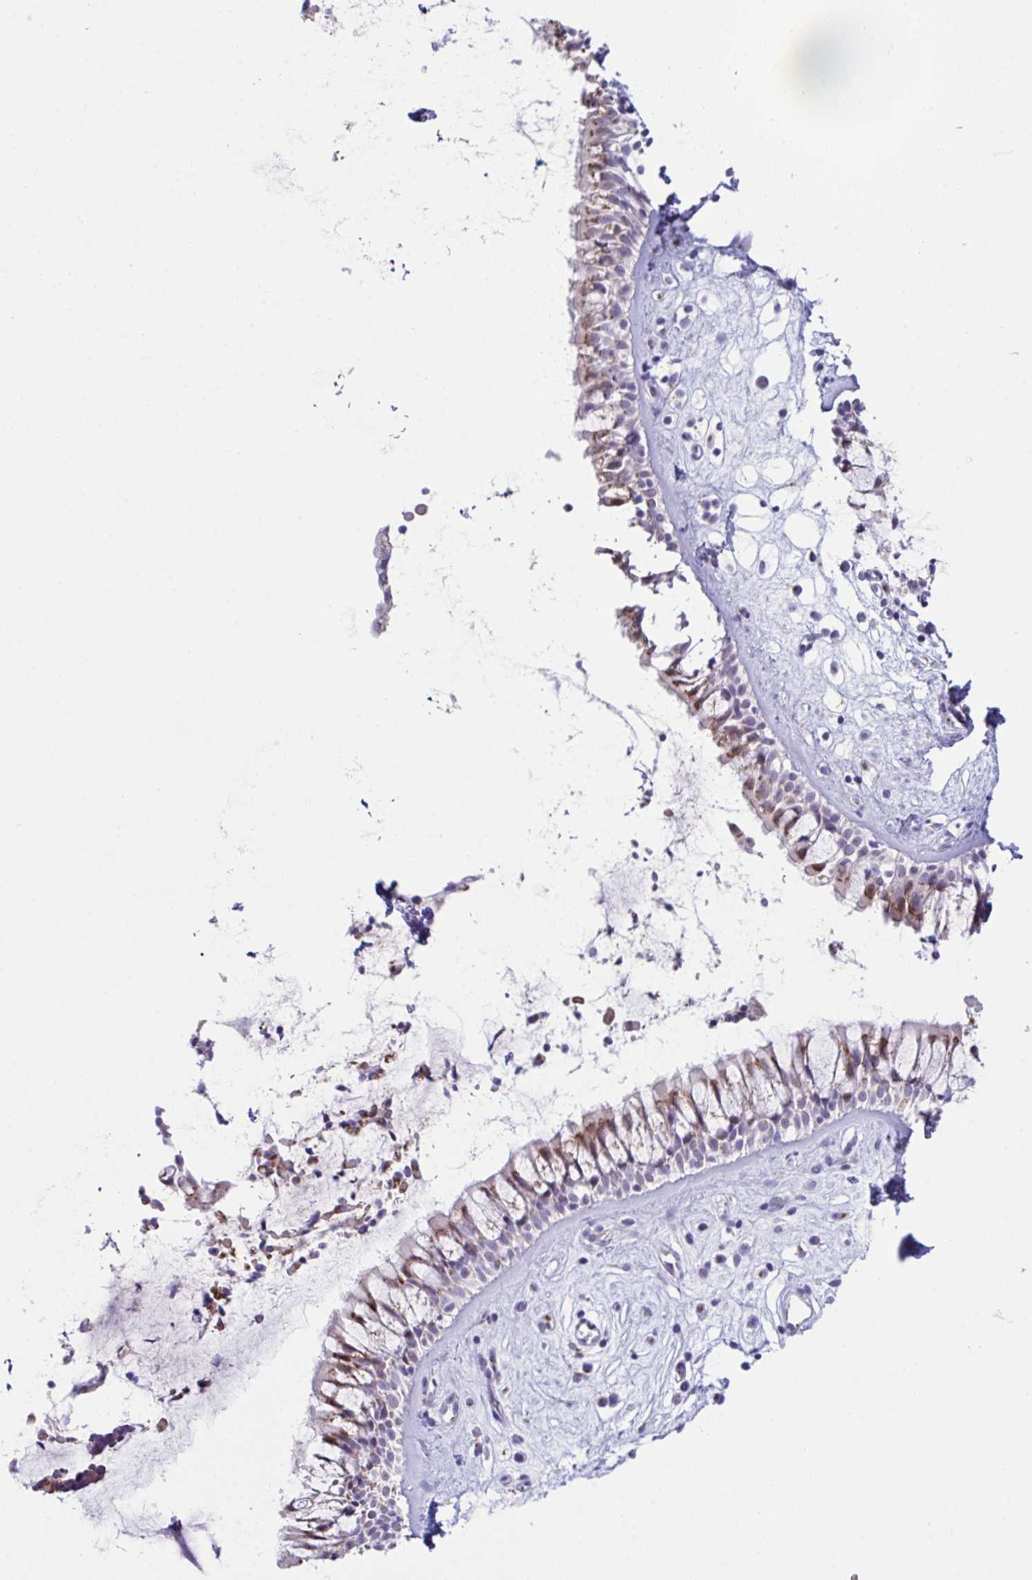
{"staining": {"intensity": "moderate", "quantity": "25%-75%", "location": "cytoplasmic/membranous"}, "tissue": "nasopharynx", "cell_type": "Respiratory epithelial cells", "image_type": "normal", "snomed": [{"axis": "morphology", "description": "Normal tissue, NOS"}, {"axis": "topography", "description": "Nasopharynx"}], "caption": "Immunohistochemistry of normal human nasopharynx exhibits medium levels of moderate cytoplasmic/membranous expression in about 25%-75% of respiratory epithelial cells. (Brightfield microscopy of DAB IHC at high magnification).", "gene": "SCLY", "patient": {"sex": "male", "age": 32}}